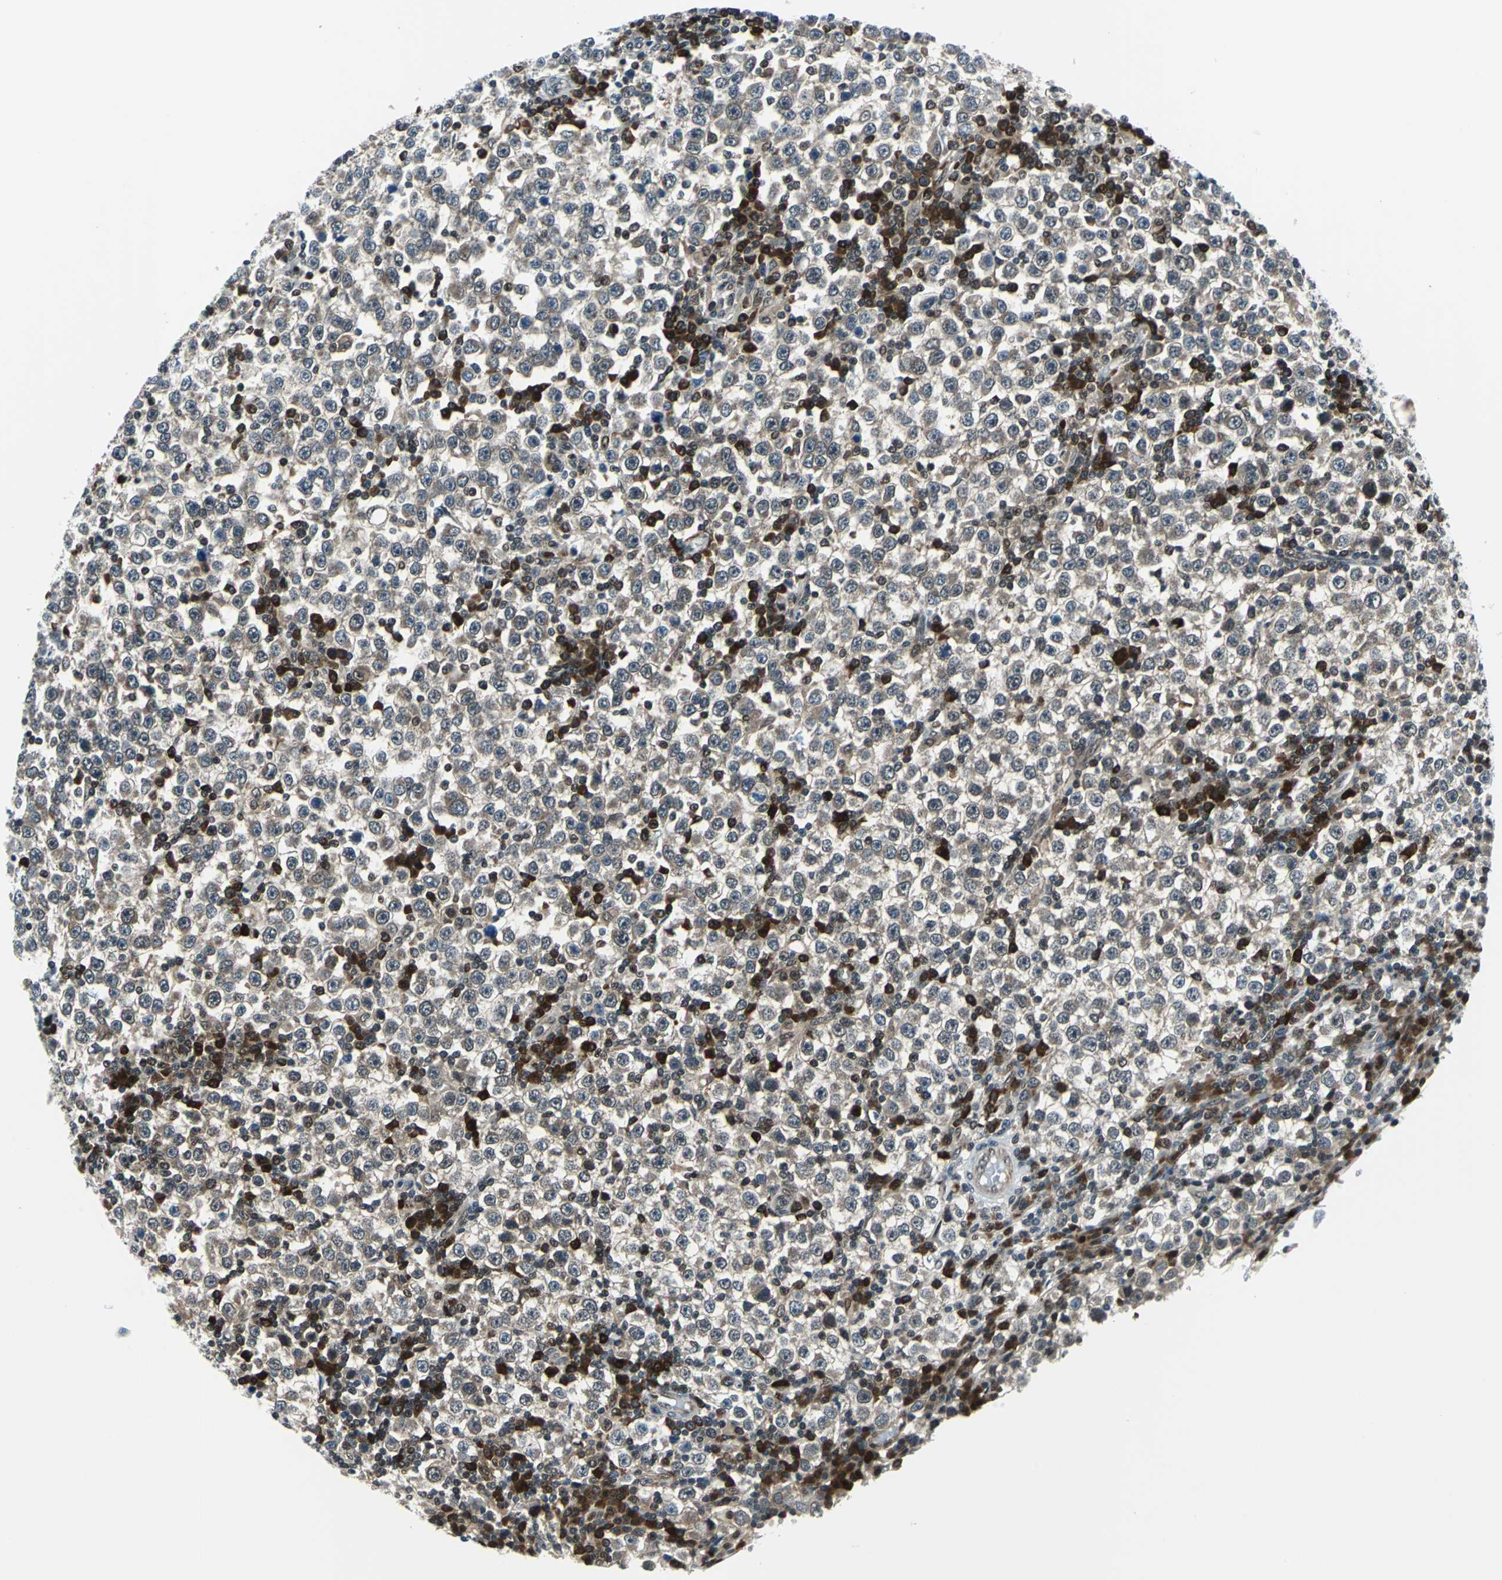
{"staining": {"intensity": "weak", "quantity": ">75%", "location": "cytoplasmic/membranous"}, "tissue": "testis cancer", "cell_type": "Tumor cells", "image_type": "cancer", "snomed": [{"axis": "morphology", "description": "Seminoma, NOS"}, {"axis": "topography", "description": "Testis"}], "caption": "Testis cancer stained for a protein reveals weak cytoplasmic/membranous positivity in tumor cells.", "gene": "POLR3K", "patient": {"sex": "male", "age": 65}}